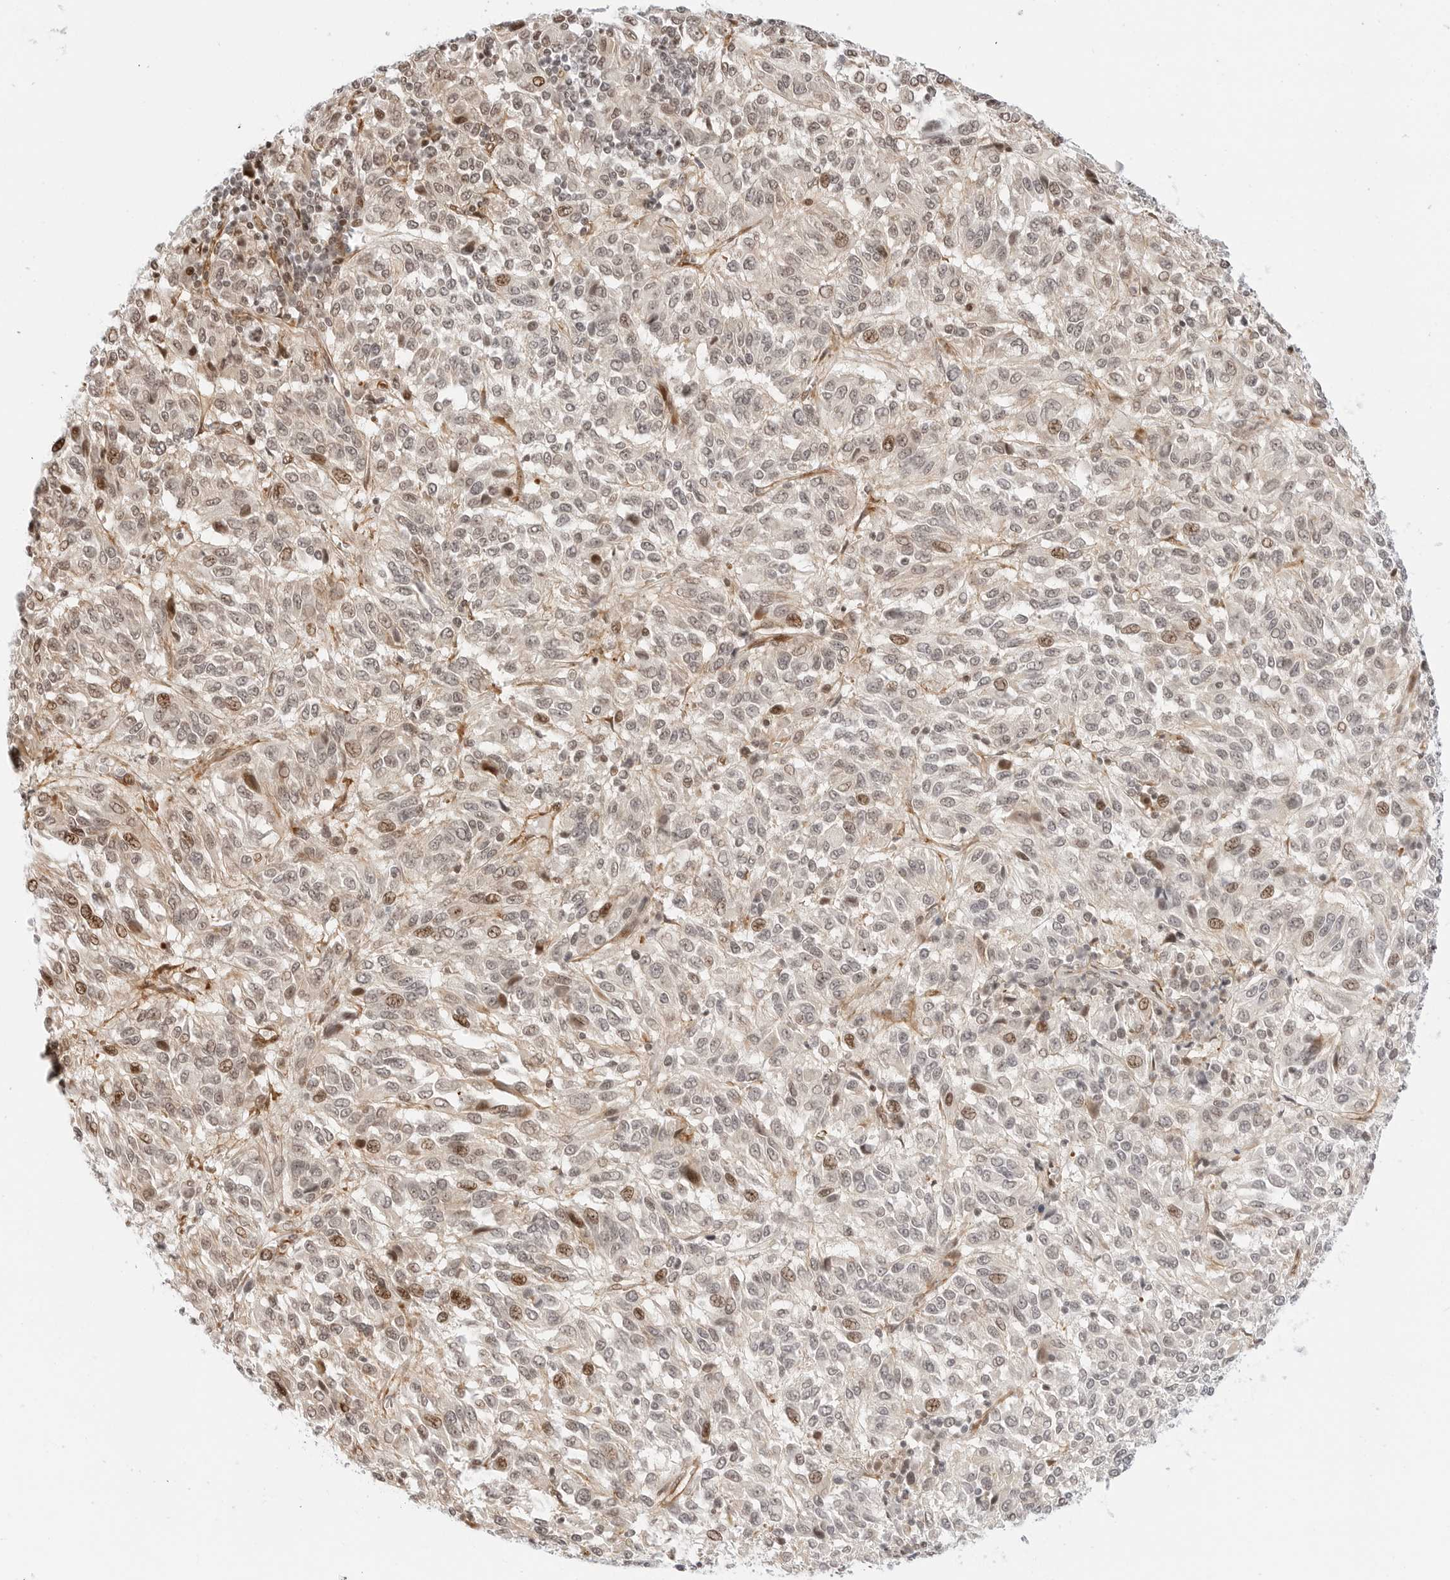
{"staining": {"intensity": "moderate", "quantity": "<25%", "location": "nuclear"}, "tissue": "melanoma", "cell_type": "Tumor cells", "image_type": "cancer", "snomed": [{"axis": "morphology", "description": "Malignant melanoma, Metastatic site"}, {"axis": "topography", "description": "Lung"}], "caption": "Tumor cells reveal low levels of moderate nuclear positivity in approximately <25% of cells in malignant melanoma (metastatic site). (Stains: DAB (3,3'-diaminobenzidine) in brown, nuclei in blue, Microscopy: brightfield microscopy at high magnification).", "gene": "ZNF613", "patient": {"sex": "male", "age": 64}}